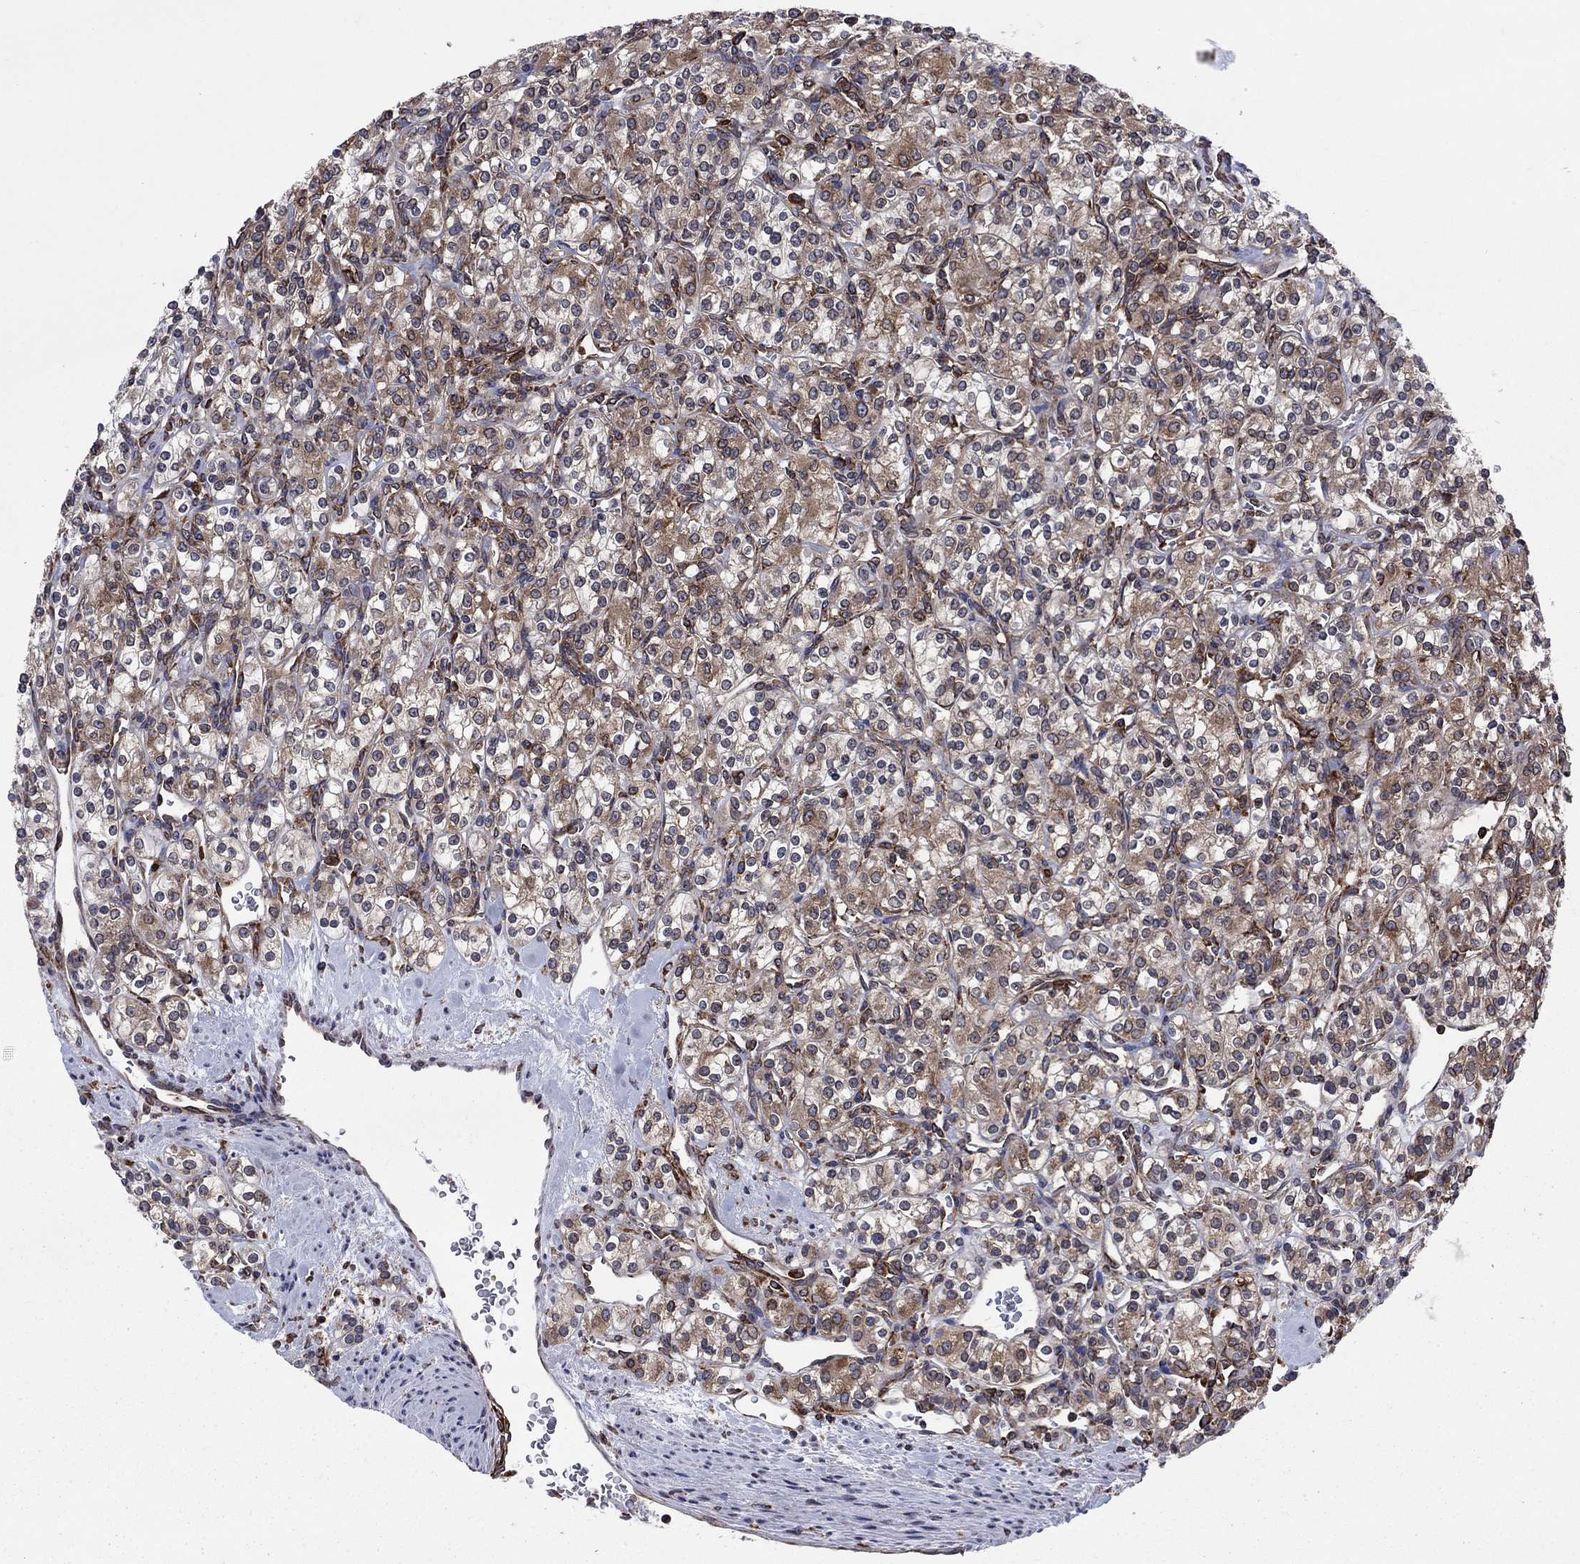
{"staining": {"intensity": "moderate", "quantity": "25%-75%", "location": "cytoplasmic/membranous"}, "tissue": "renal cancer", "cell_type": "Tumor cells", "image_type": "cancer", "snomed": [{"axis": "morphology", "description": "Adenocarcinoma, NOS"}, {"axis": "topography", "description": "Kidney"}], "caption": "This photomicrograph demonstrates immunohistochemistry (IHC) staining of renal cancer (adenocarcinoma), with medium moderate cytoplasmic/membranous positivity in approximately 25%-75% of tumor cells.", "gene": "YBX1", "patient": {"sex": "male", "age": 77}}